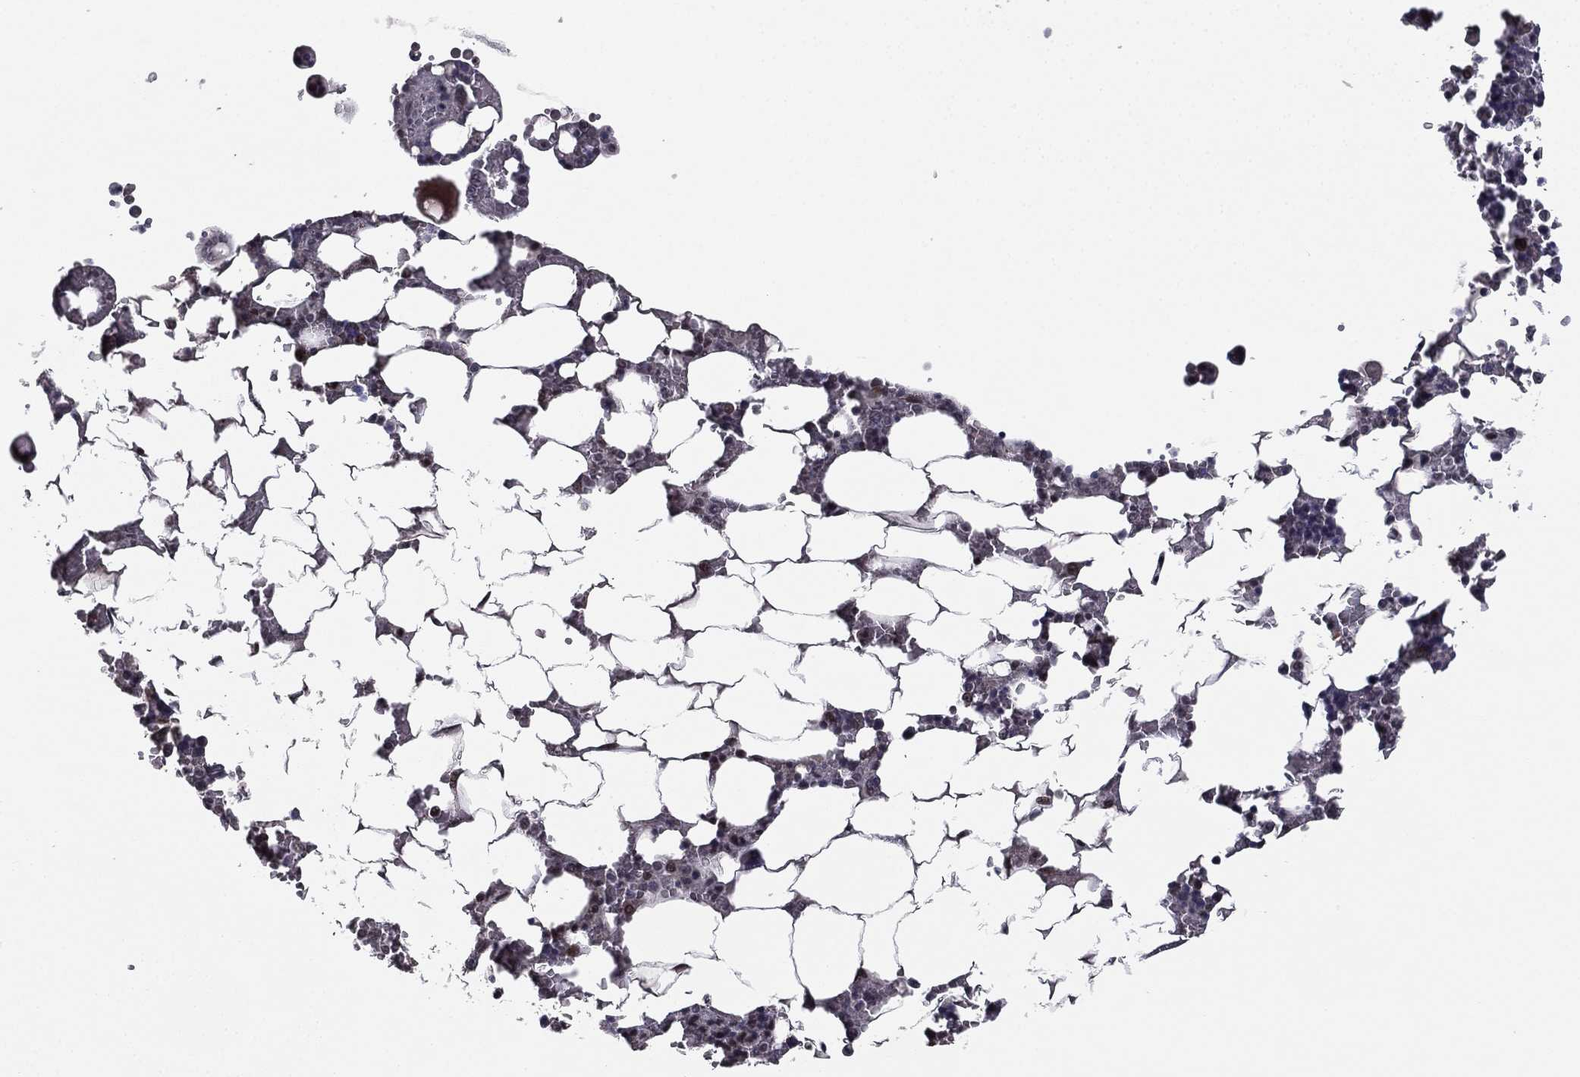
{"staining": {"intensity": "negative", "quantity": "none", "location": "none"}, "tissue": "bone marrow", "cell_type": "Hematopoietic cells", "image_type": "normal", "snomed": [{"axis": "morphology", "description": "Normal tissue, NOS"}, {"axis": "topography", "description": "Bone marrow"}], "caption": "IHC micrograph of unremarkable human bone marrow stained for a protein (brown), which displays no positivity in hematopoietic cells.", "gene": "RARB", "patient": {"sex": "male", "age": 51}}